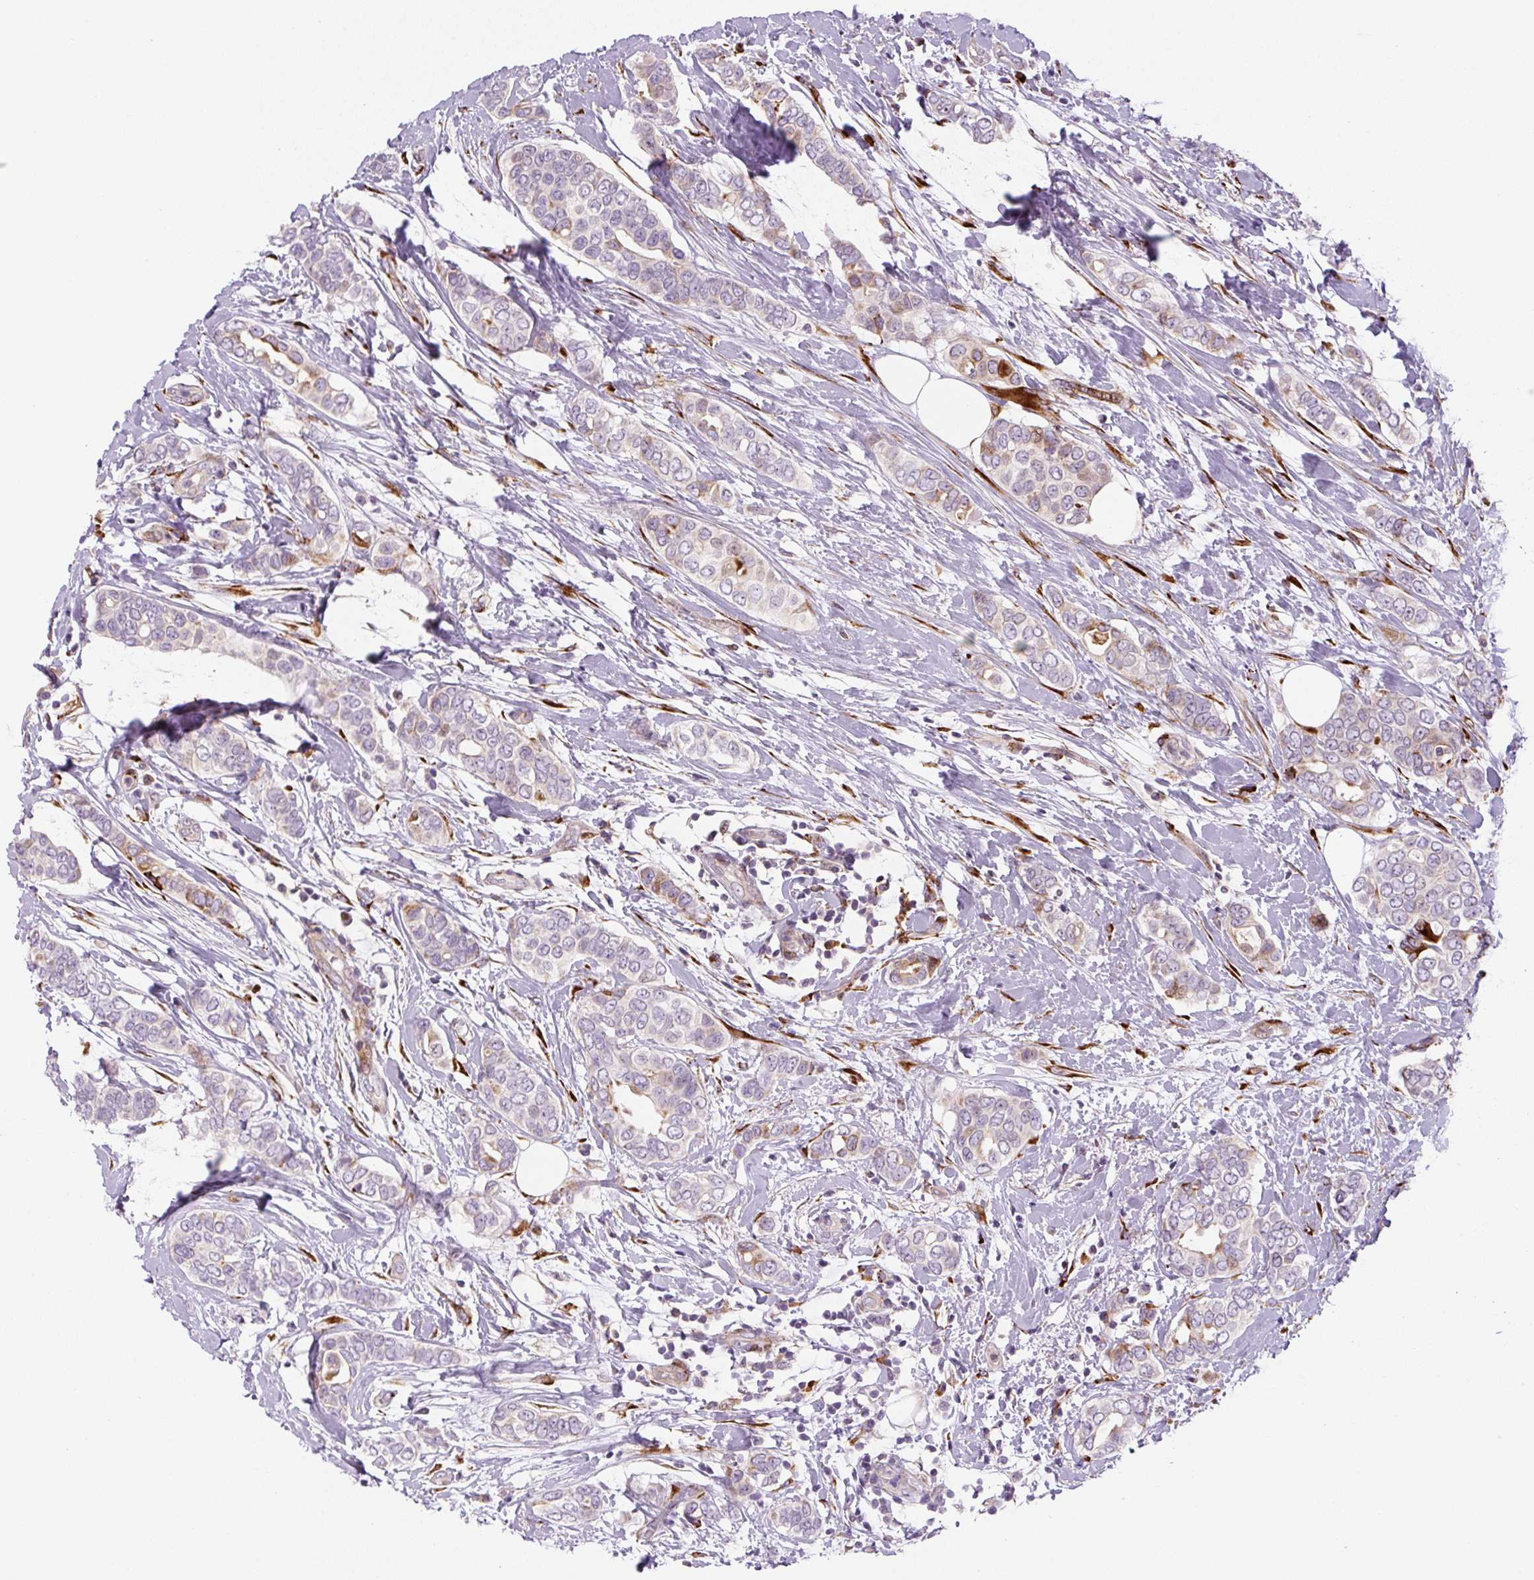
{"staining": {"intensity": "moderate", "quantity": "<25%", "location": "cytoplasmic/membranous"}, "tissue": "breast cancer", "cell_type": "Tumor cells", "image_type": "cancer", "snomed": [{"axis": "morphology", "description": "Lobular carcinoma"}, {"axis": "topography", "description": "Breast"}], "caption": "This is an image of immunohistochemistry staining of breast cancer, which shows moderate staining in the cytoplasmic/membranous of tumor cells.", "gene": "DISP3", "patient": {"sex": "female", "age": 51}}